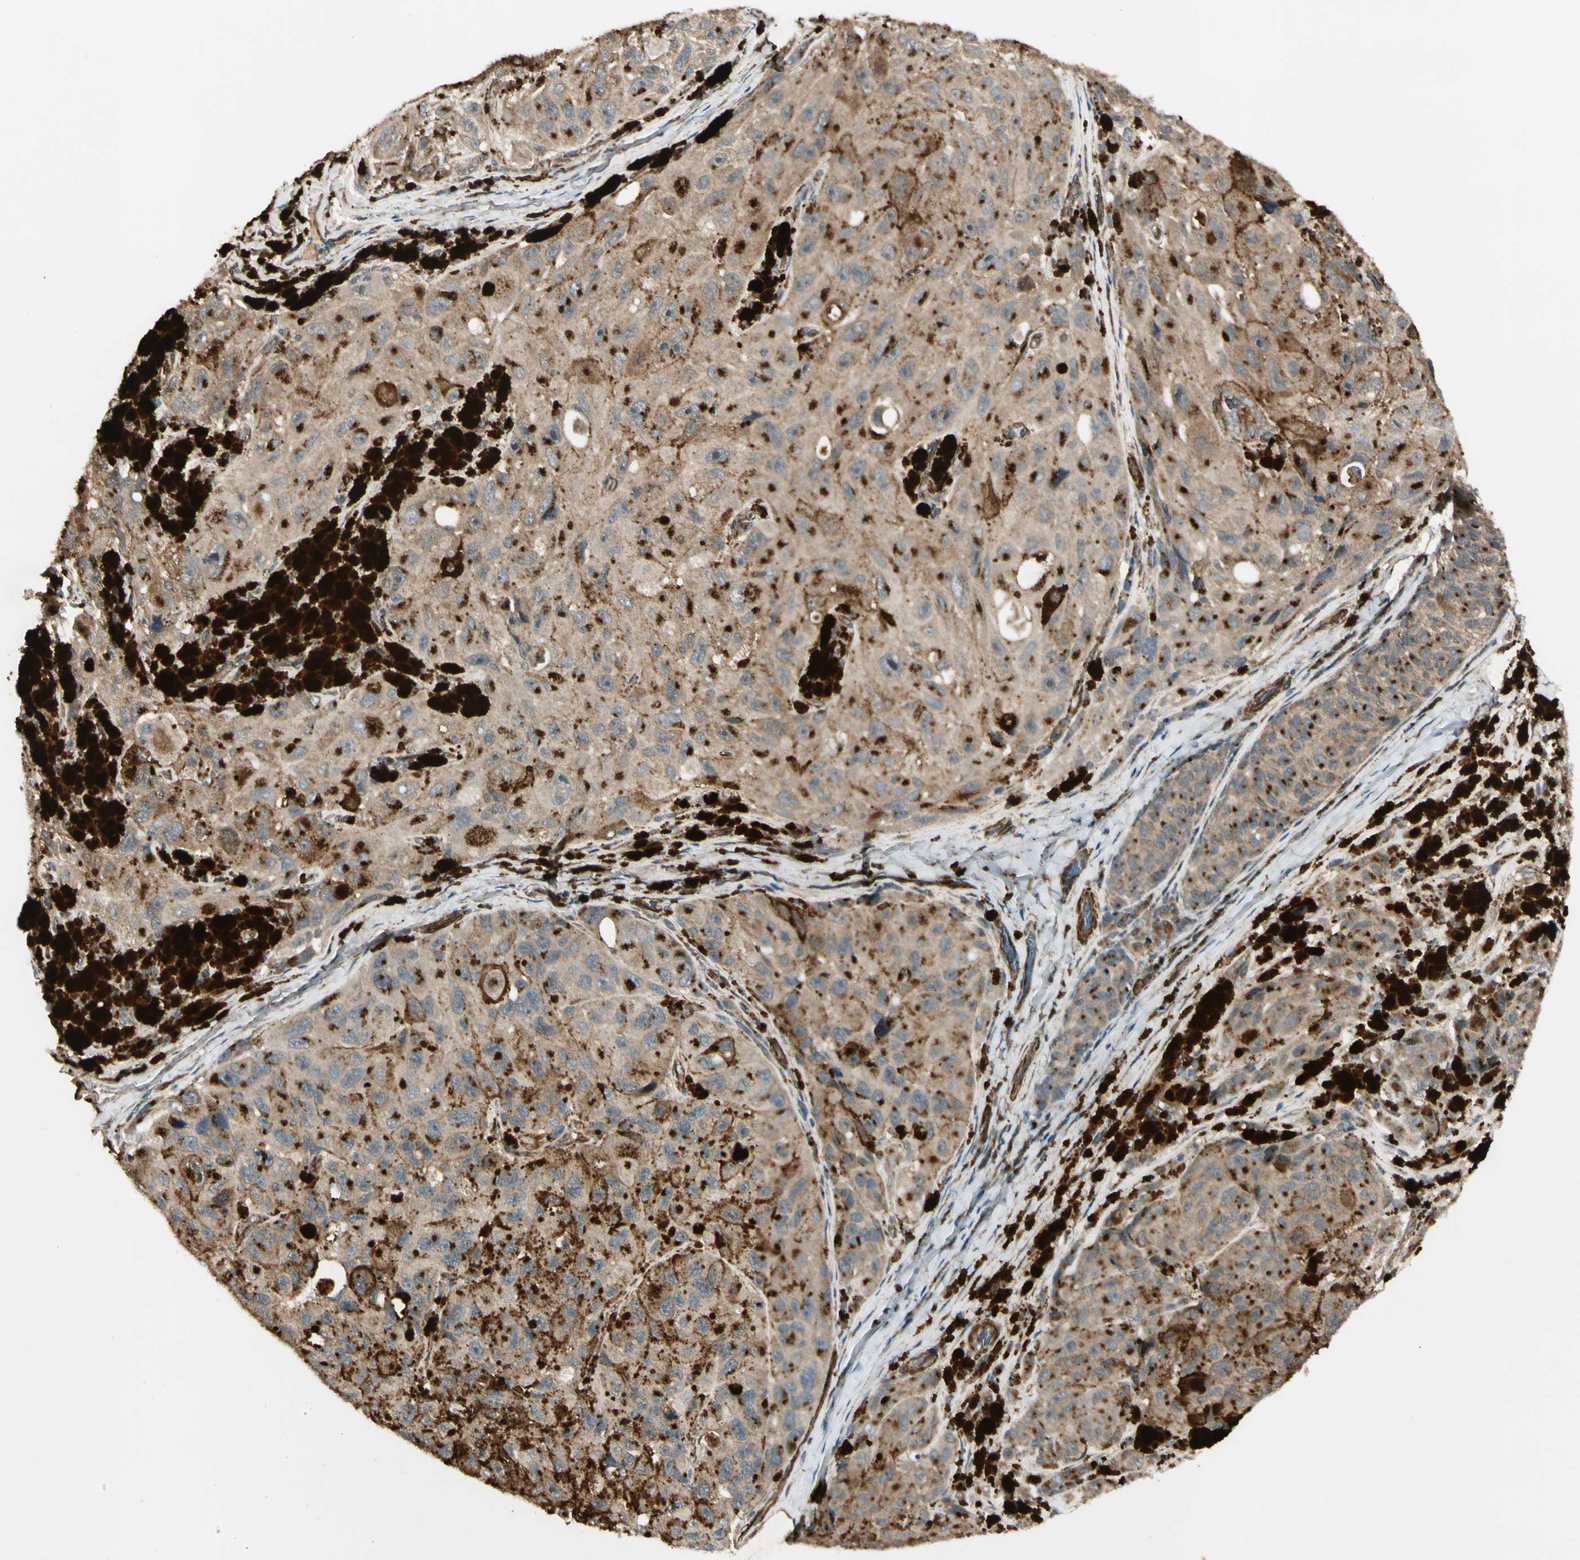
{"staining": {"intensity": "strong", "quantity": ">75%", "location": "cytoplasmic/membranous"}, "tissue": "melanoma", "cell_type": "Tumor cells", "image_type": "cancer", "snomed": [{"axis": "morphology", "description": "Malignant melanoma, NOS"}, {"axis": "topography", "description": "Skin"}], "caption": "This histopathology image shows IHC staining of malignant melanoma, with high strong cytoplasmic/membranous positivity in about >75% of tumor cells.", "gene": "GCK", "patient": {"sex": "female", "age": 73}}